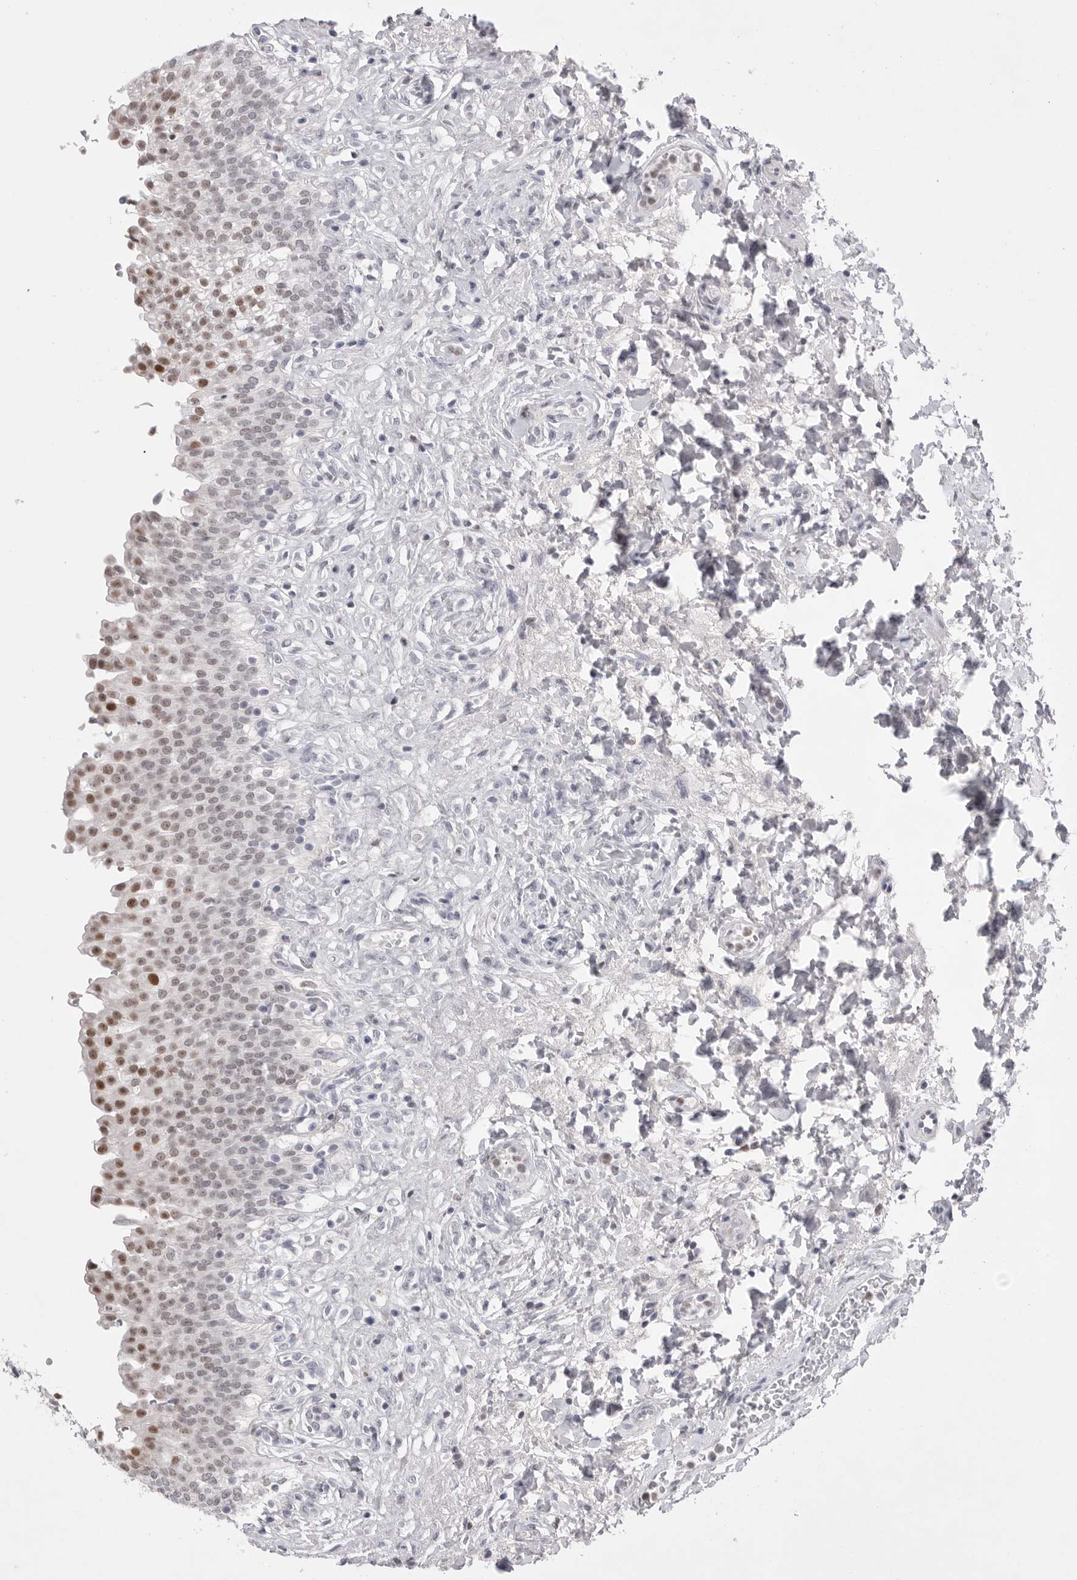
{"staining": {"intensity": "strong", "quantity": ">75%", "location": "nuclear"}, "tissue": "urinary bladder", "cell_type": "Urothelial cells", "image_type": "normal", "snomed": [{"axis": "morphology", "description": "Urothelial carcinoma, High grade"}, {"axis": "topography", "description": "Urinary bladder"}], "caption": "Immunohistochemical staining of normal urinary bladder reveals >75% levels of strong nuclear protein positivity in about >75% of urothelial cells.", "gene": "ZBTB7B", "patient": {"sex": "male", "age": 46}}